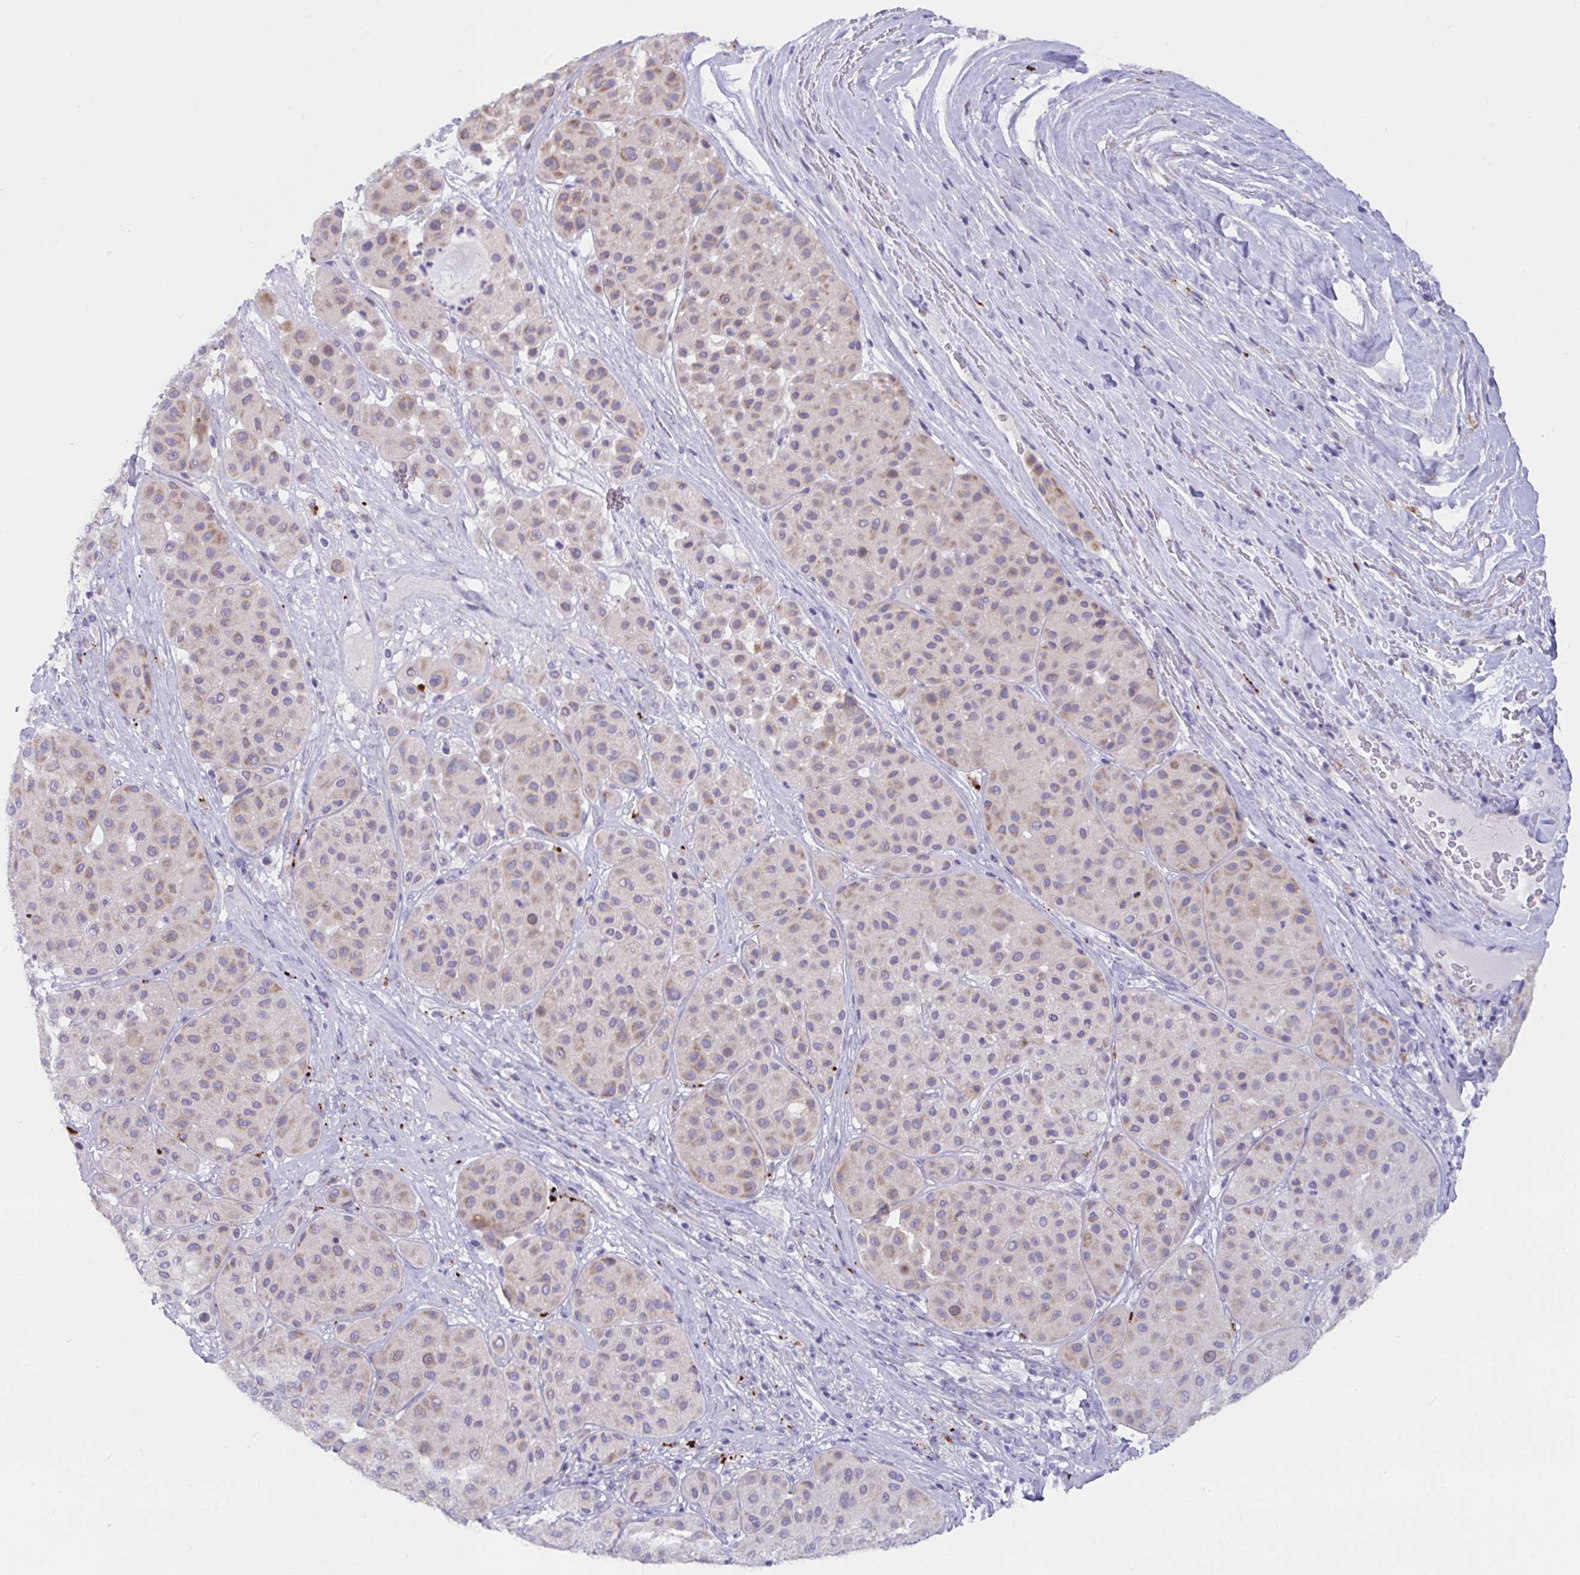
{"staining": {"intensity": "weak", "quantity": "25%-75%", "location": "cytoplasmic/membranous"}, "tissue": "melanoma", "cell_type": "Tumor cells", "image_type": "cancer", "snomed": [{"axis": "morphology", "description": "Malignant melanoma, Metastatic site"}, {"axis": "topography", "description": "Smooth muscle"}], "caption": "Weak cytoplasmic/membranous positivity for a protein is identified in about 25%-75% of tumor cells of melanoma using immunohistochemistry (IHC).", "gene": "DTX3", "patient": {"sex": "male", "age": 41}}